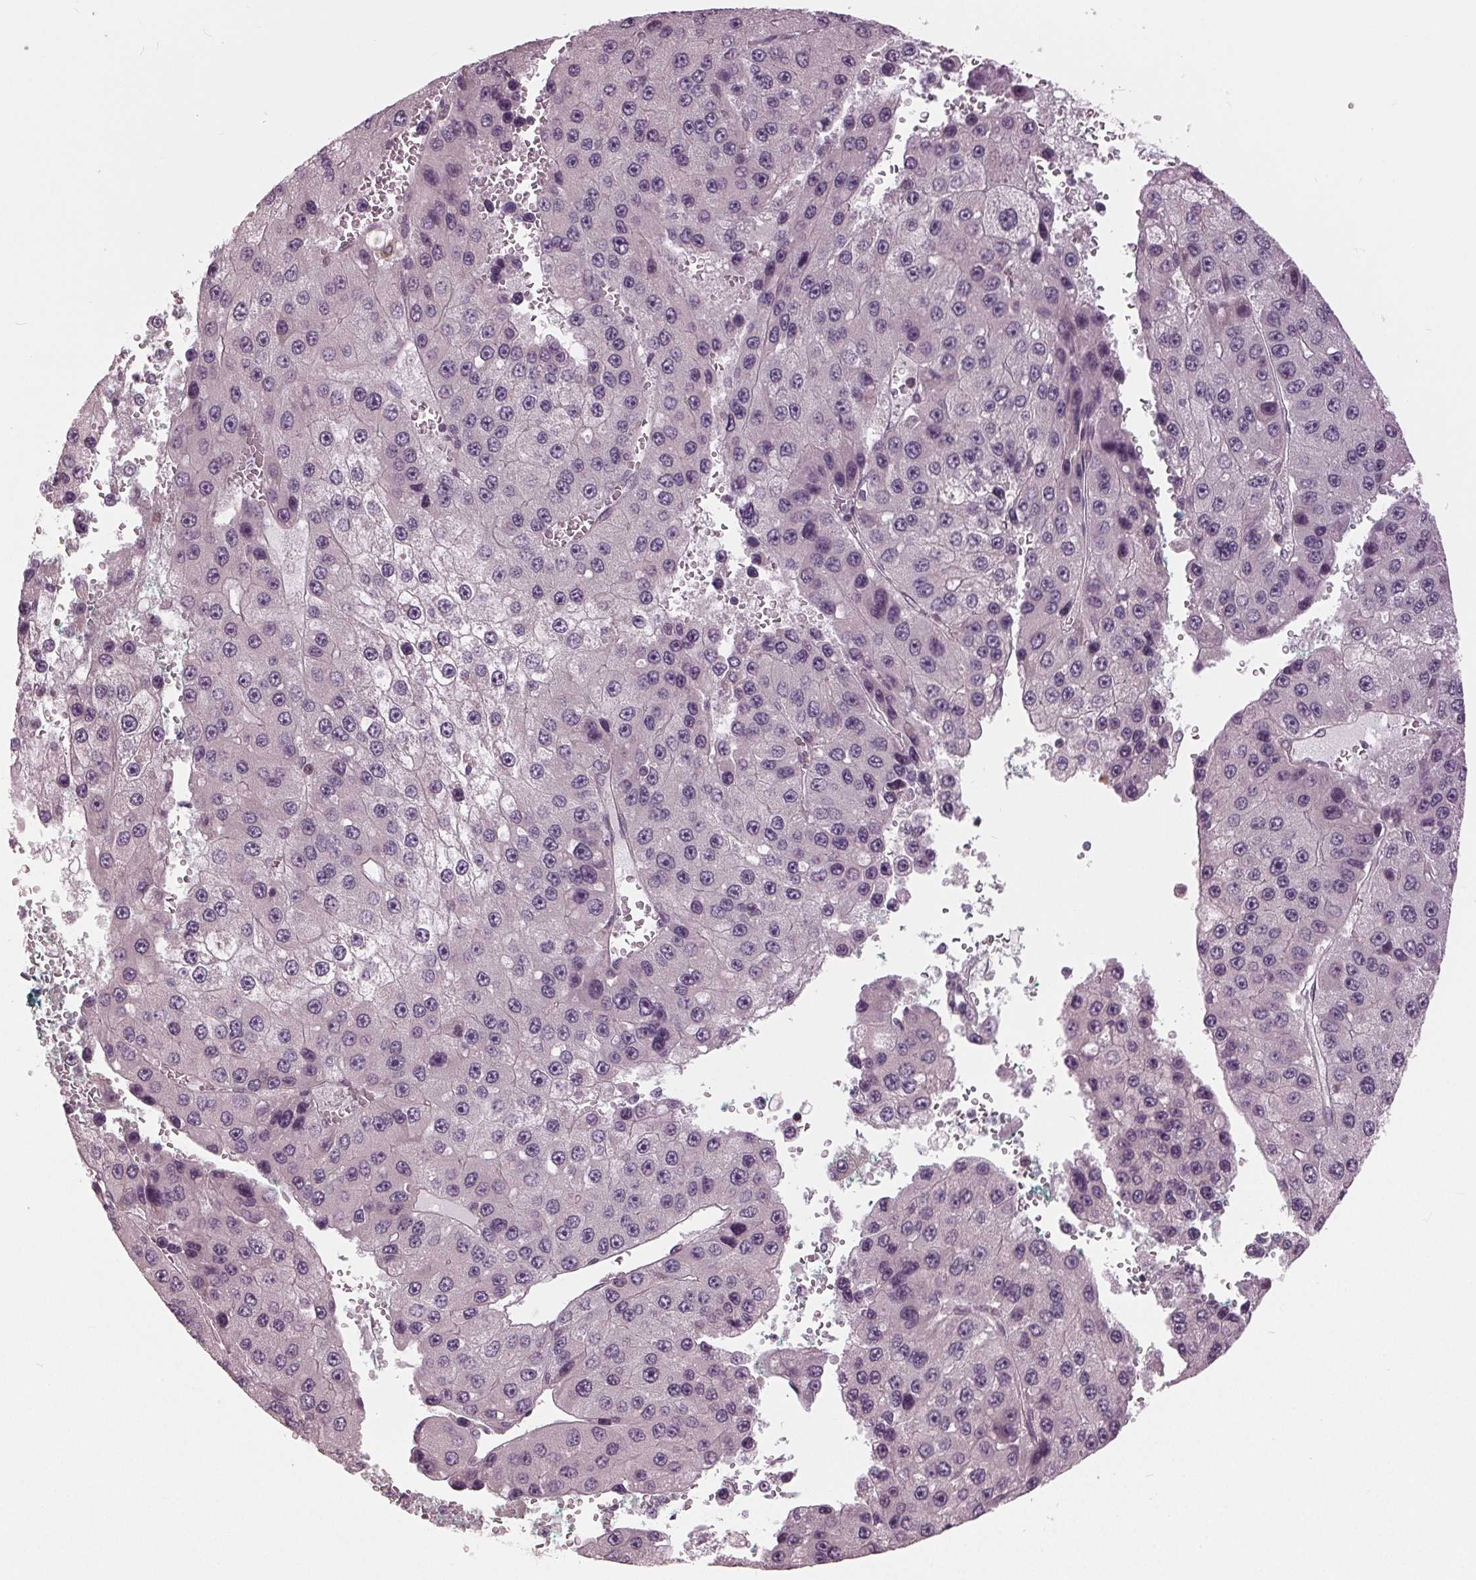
{"staining": {"intensity": "negative", "quantity": "none", "location": "none"}, "tissue": "liver cancer", "cell_type": "Tumor cells", "image_type": "cancer", "snomed": [{"axis": "morphology", "description": "Carcinoma, Hepatocellular, NOS"}, {"axis": "topography", "description": "Liver"}], "caption": "Immunohistochemical staining of liver hepatocellular carcinoma displays no significant expression in tumor cells.", "gene": "SIGLEC6", "patient": {"sex": "female", "age": 73}}